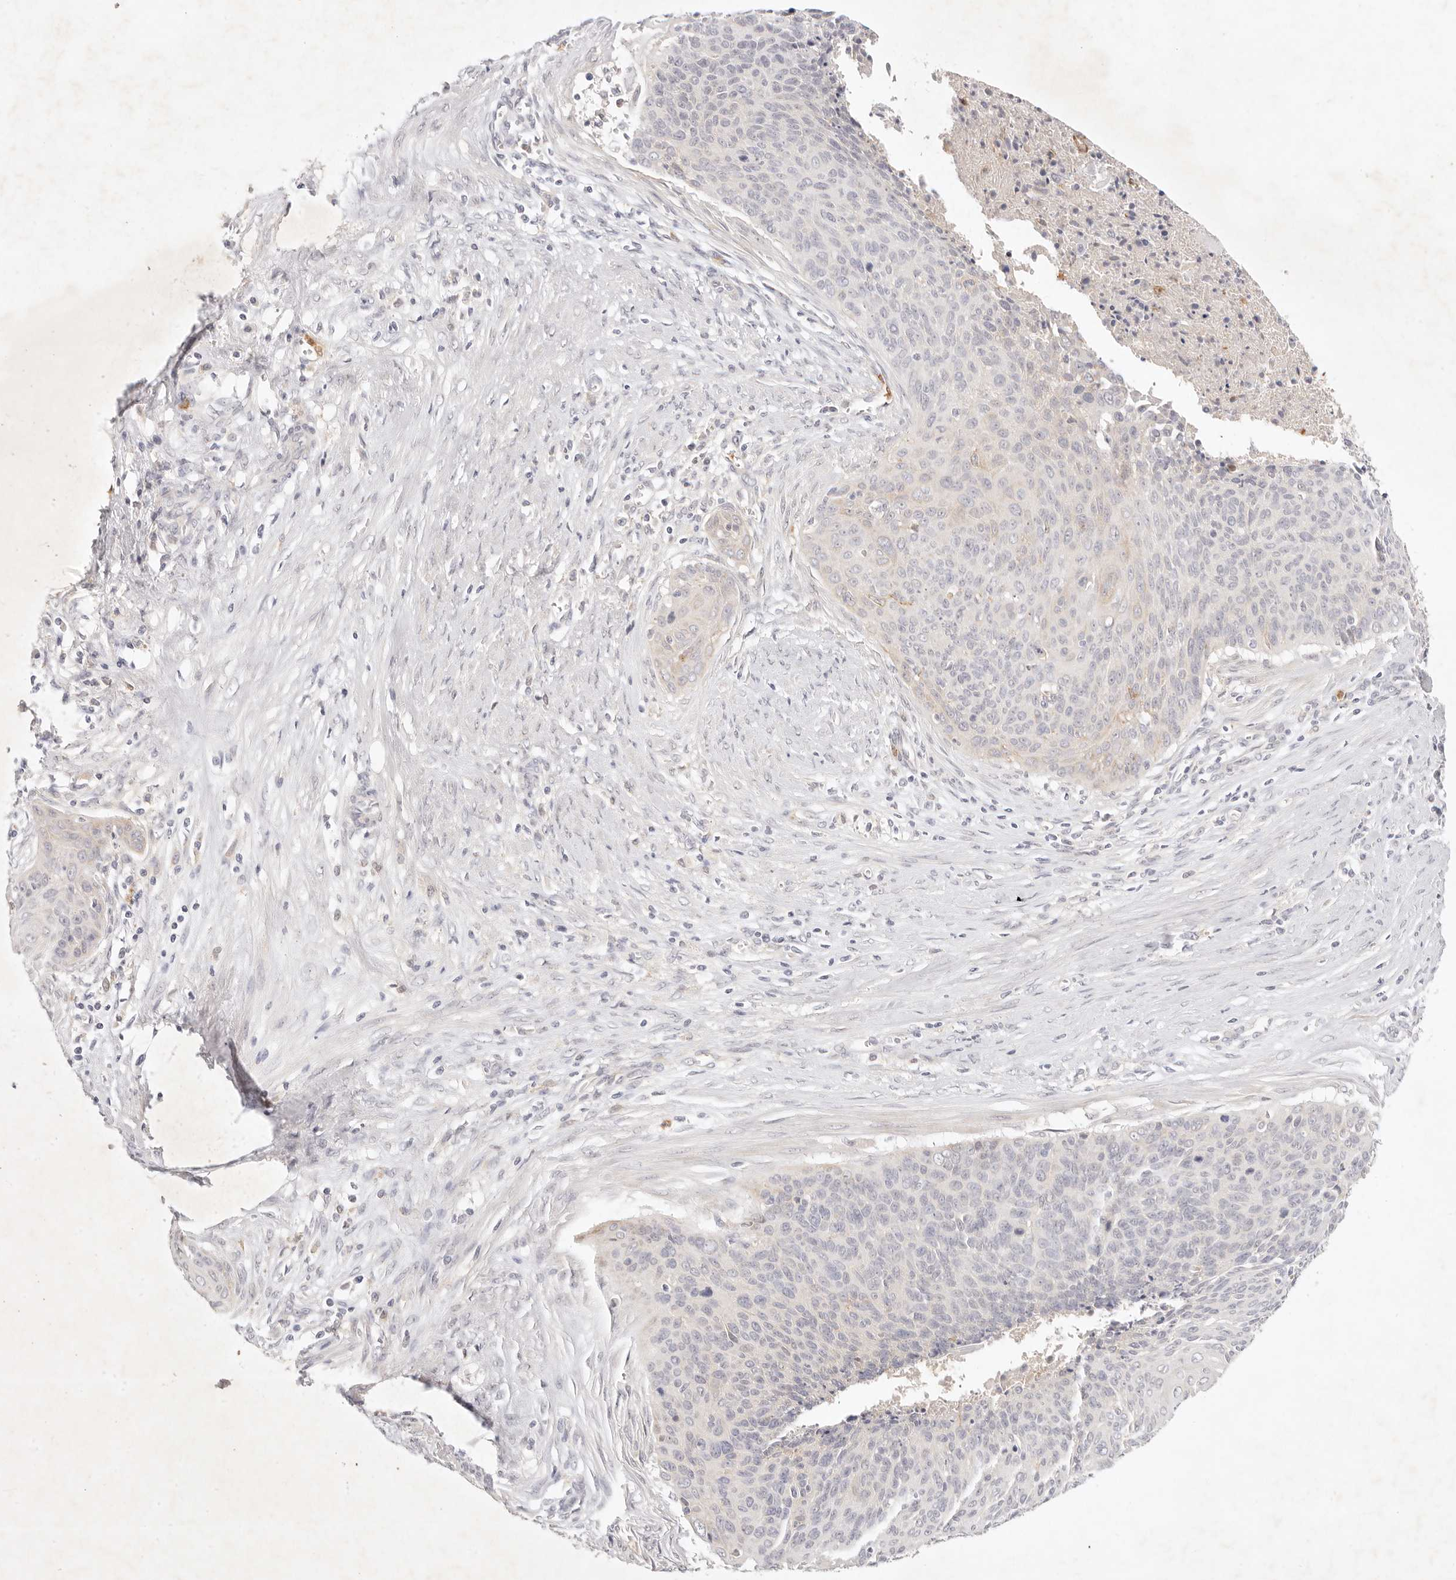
{"staining": {"intensity": "negative", "quantity": "none", "location": "none"}, "tissue": "cervical cancer", "cell_type": "Tumor cells", "image_type": "cancer", "snomed": [{"axis": "morphology", "description": "Squamous cell carcinoma, NOS"}, {"axis": "topography", "description": "Cervix"}], "caption": "This histopathology image is of cervical cancer stained with immunohistochemistry (IHC) to label a protein in brown with the nuclei are counter-stained blue. There is no expression in tumor cells.", "gene": "GPR84", "patient": {"sex": "female", "age": 55}}